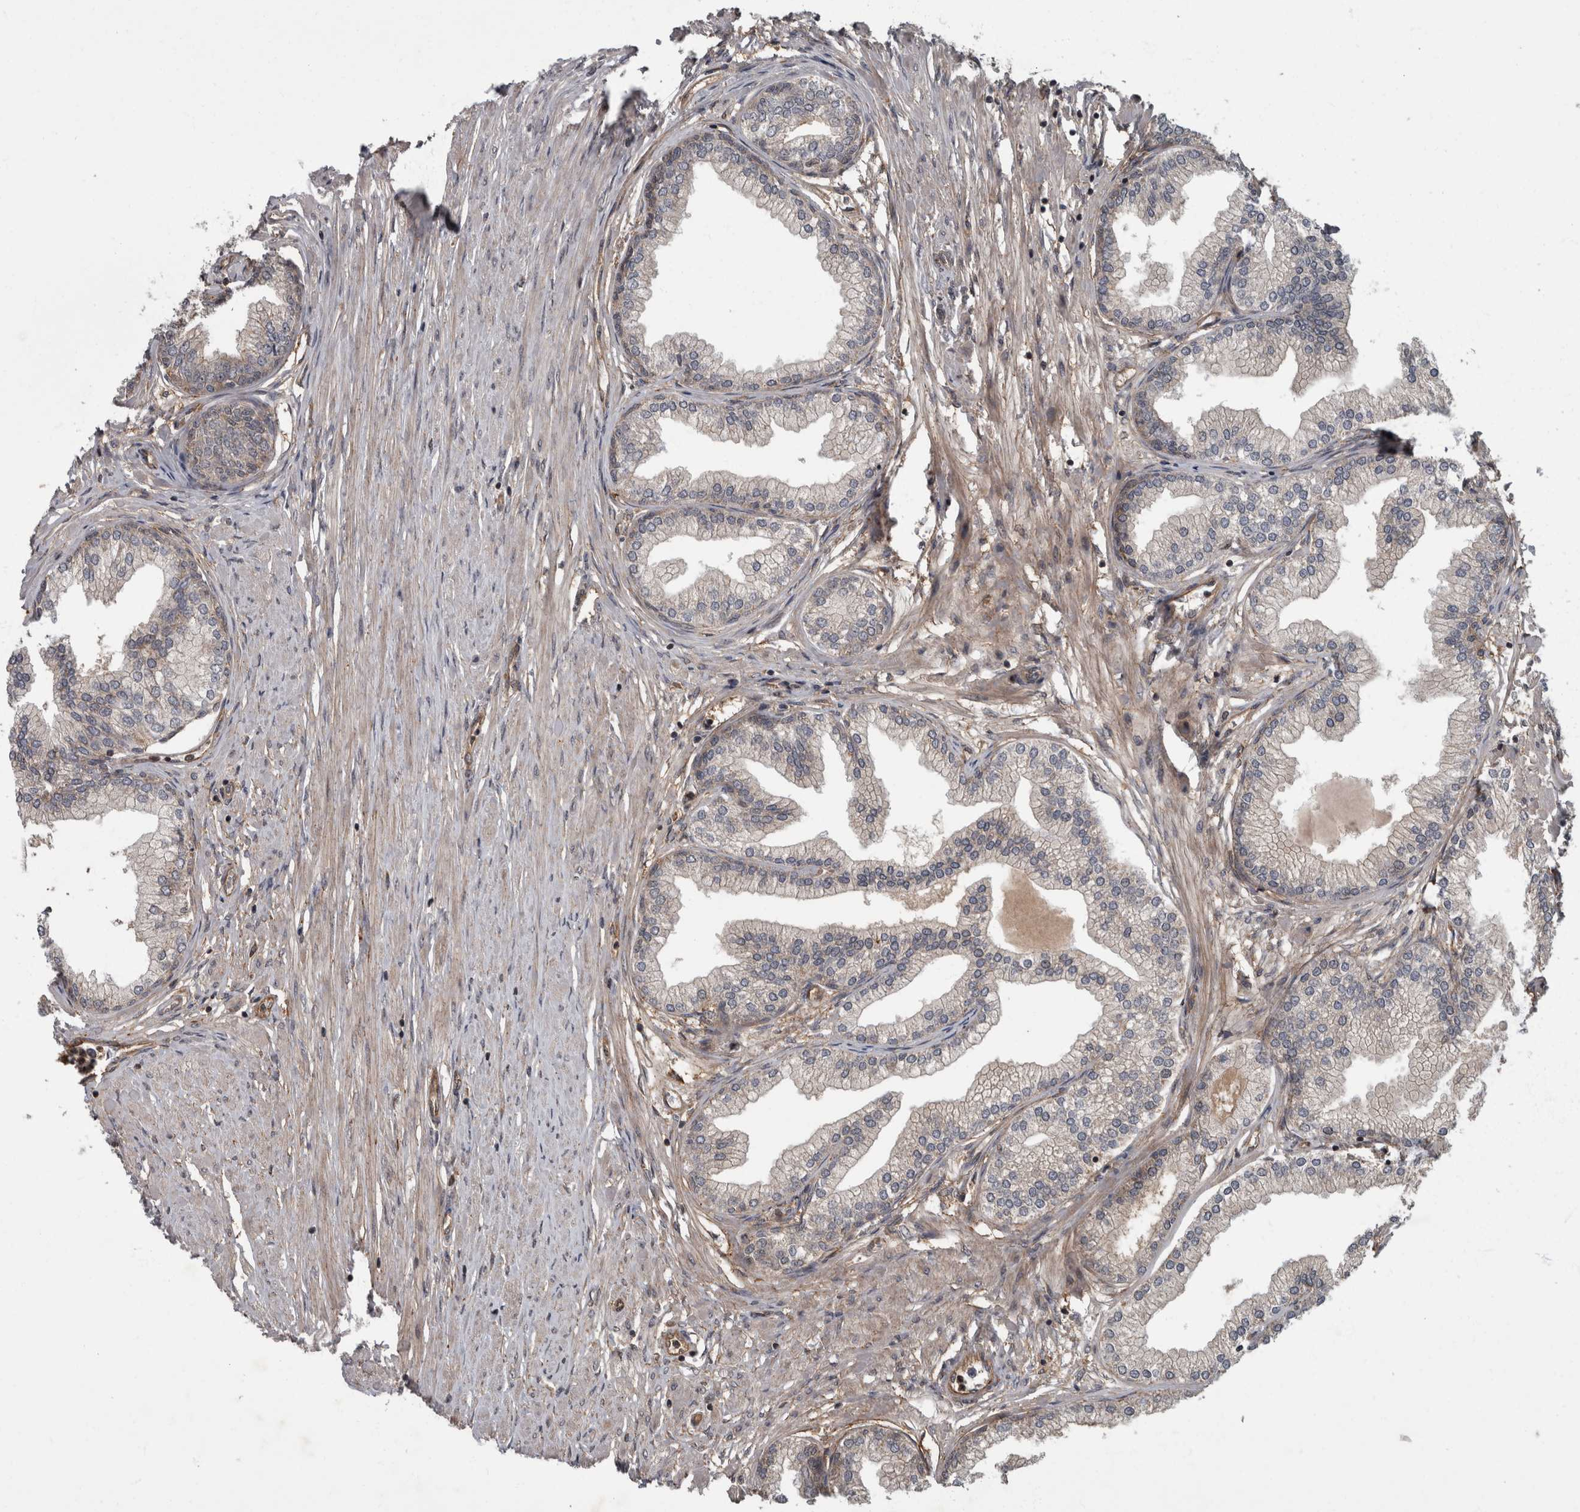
{"staining": {"intensity": "weak", "quantity": ">75%", "location": "cytoplasmic/membranous"}, "tissue": "prostate", "cell_type": "Glandular cells", "image_type": "normal", "snomed": [{"axis": "morphology", "description": "Normal tissue, NOS"}, {"axis": "morphology", "description": "Urothelial carcinoma, Low grade"}, {"axis": "topography", "description": "Urinary bladder"}, {"axis": "topography", "description": "Prostate"}], "caption": "IHC (DAB) staining of benign human prostate reveals weak cytoplasmic/membranous protein expression in approximately >75% of glandular cells. (brown staining indicates protein expression, while blue staining denotes nuclei).", "gene": "VEGFD", "patient": {"sex": "male", "age": 60}}